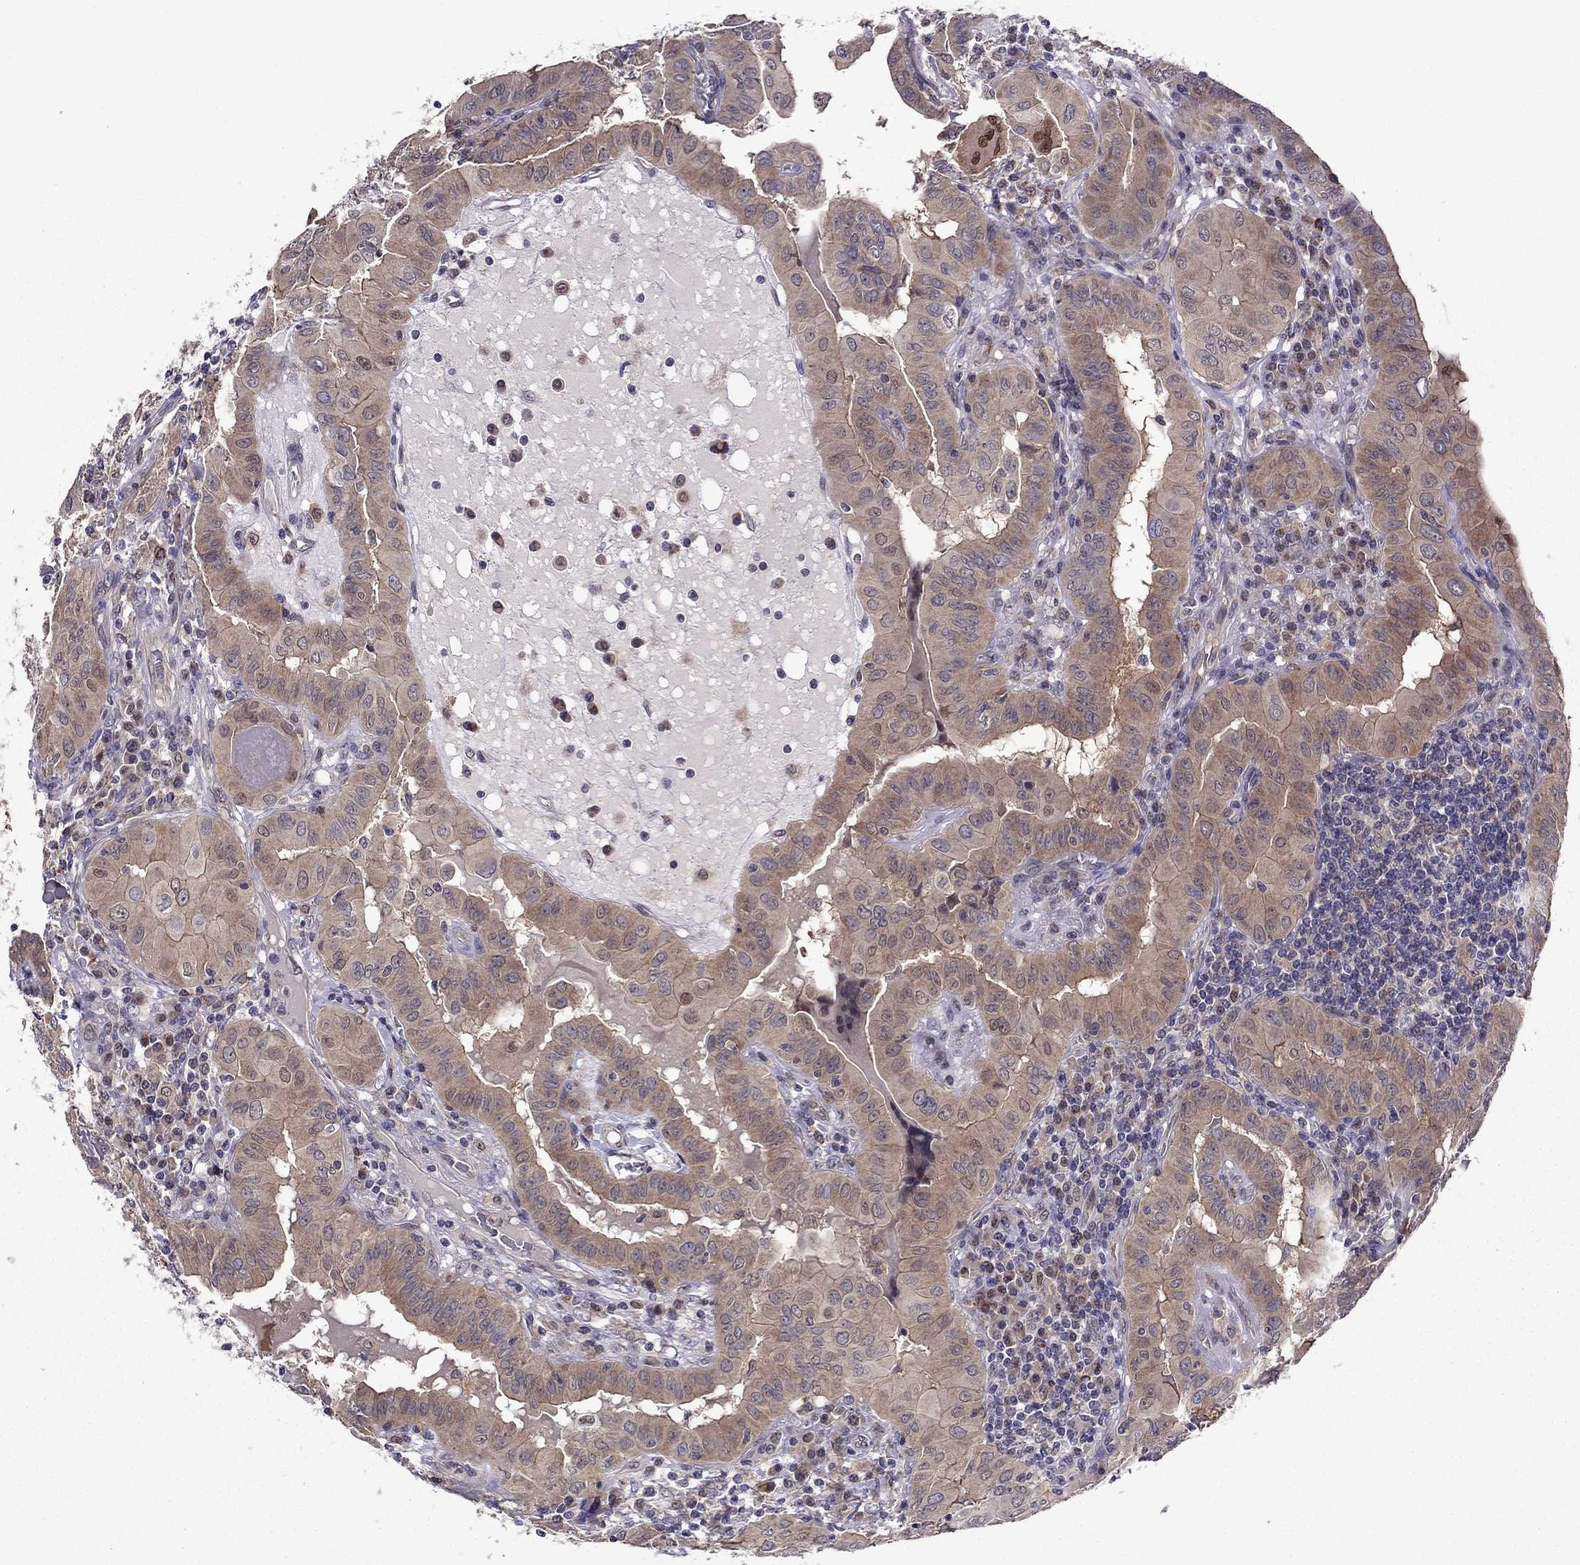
{"staining": {"intensity": "moderate", "quantity": ">75%", "location": "cytoplasmic/membranous"}, "tissue": "thyroid cancer", "cell_type": "Tumor cells", "image_type": "cancer", "snomed": [{"axis": "morphology", "description": "Papillary adenocarcinoma, NOS"}, {"axis": "topography", "description": "Thyroid gland"}], "caption": "A high-resolution photomicrograph shows immunohistochemistry (IHC) staining of thyroid papillary adenocarcinoma, which exhibits moderate cytoplasmic/membranous expression in about >75% of tumor cells.", "gene": "CDK5", "patient": {"sex": "female", "age": 37}}